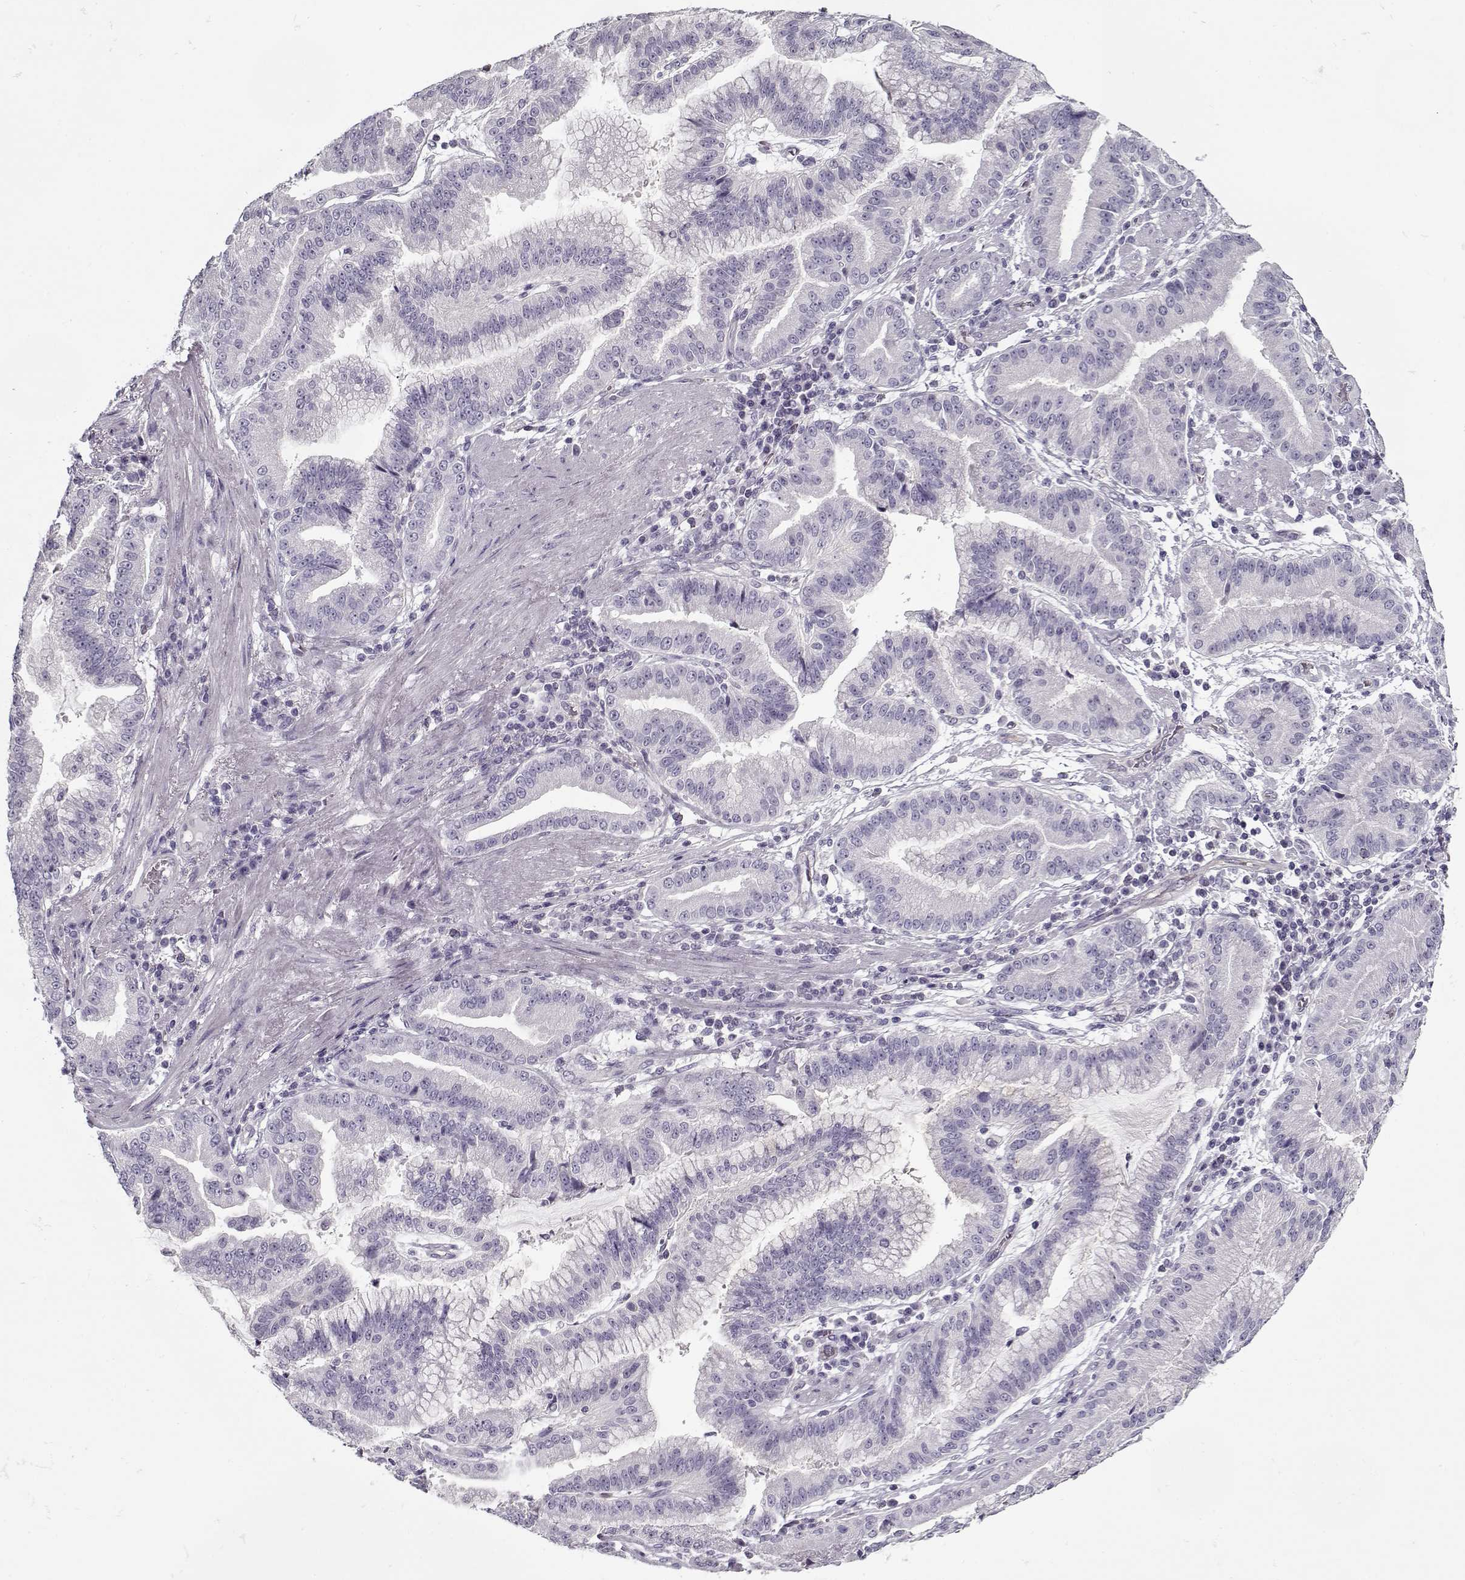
{"staining": {"intensity": "negative", "quantity": "none", "location": "none"}, "tissue": "stomach cancer", "cell_type": "Tumor cells", "image_type": "cancer", "snomed": [{"axis": "morphology", "description": "Adenocarcinoma, NOS"}, {"axis": "topography", "description": "Stomach"}], "caption": "The immunohistochemistry (IHC) image has no significant staining in tumor cells of stomach cancer tissue.", "gene": "CCDC136", "patient": {"sex": "male", "age": 83}}